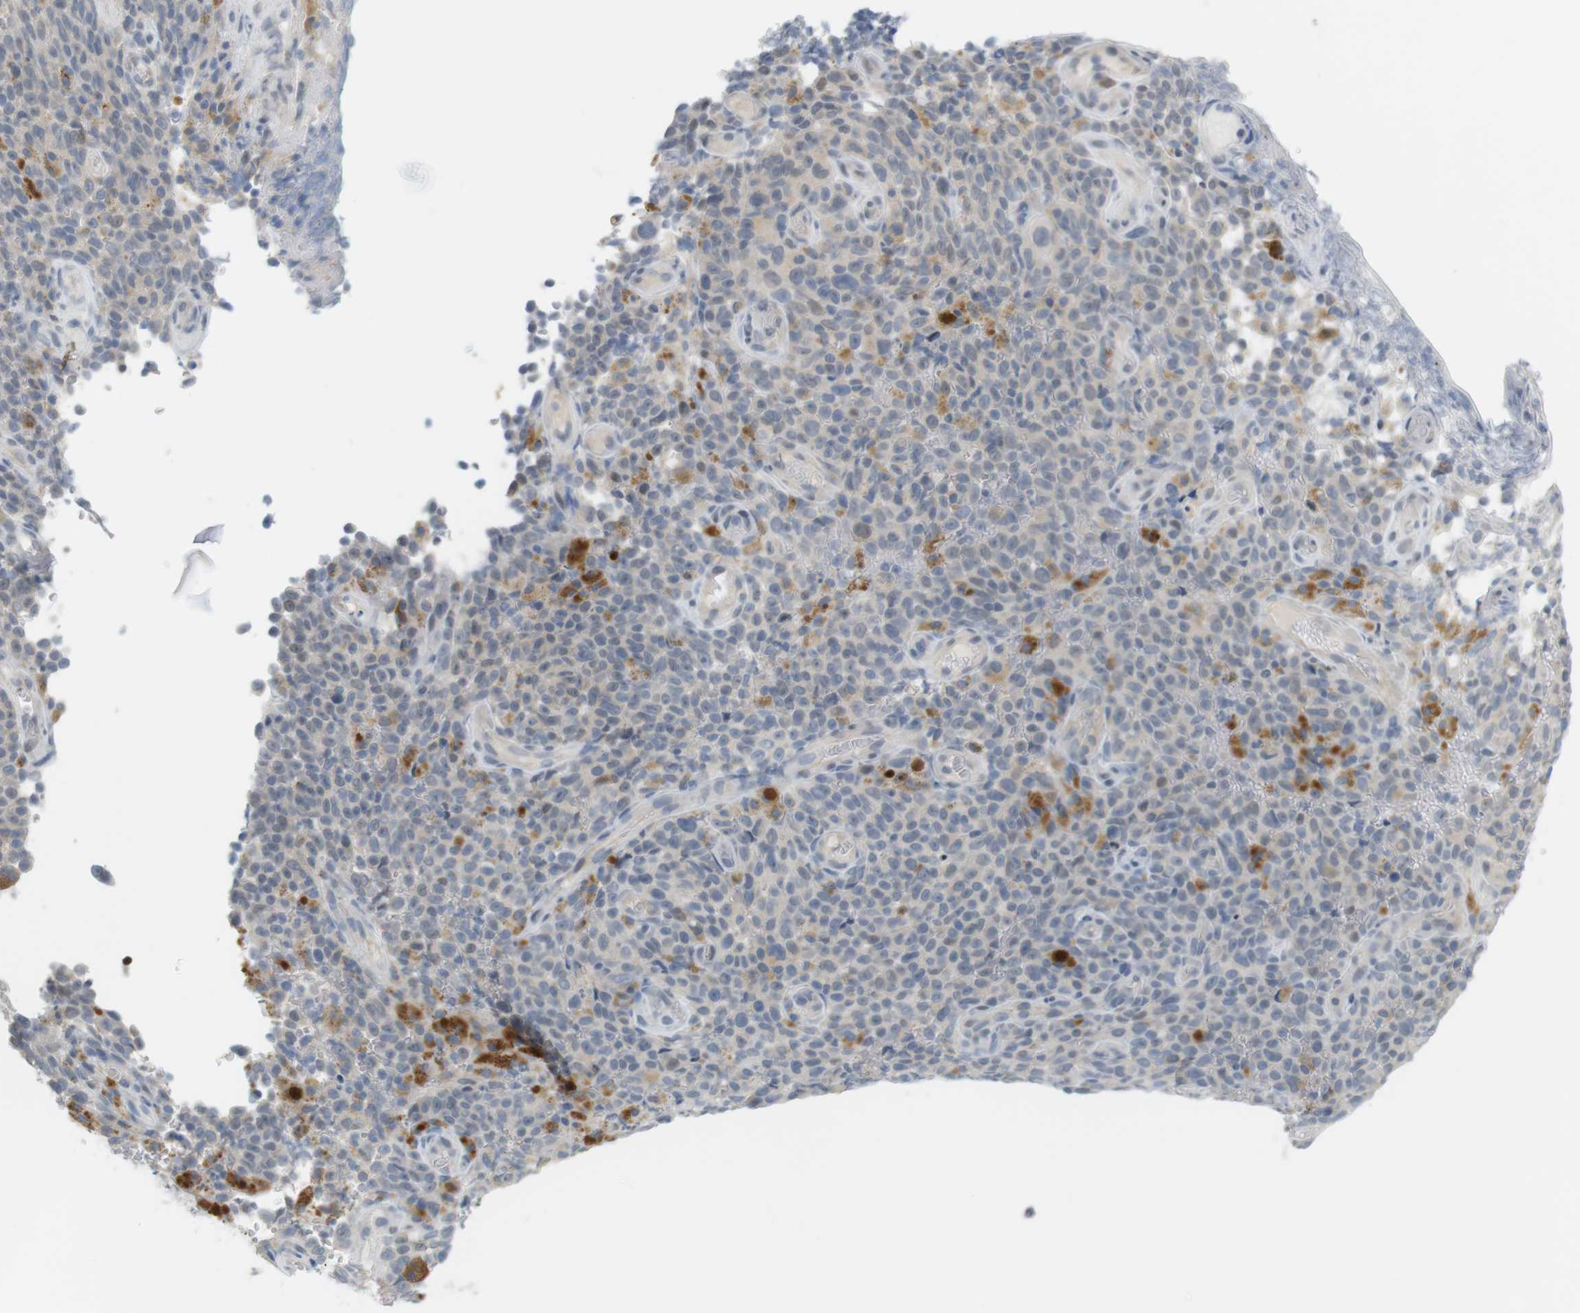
{"staining": {"intensity": "negative", "quantity": "none", "location": "none"}, "tissue": "melanoma", "cell_type": "Tumor cells", "image_type": "cancer", "snomed": [{"axis": "morphology", "description": "Malignant melanoma, NOS"}, {"axis": "topography", "description": "Skin"}], "caption": "IHC micrograph of human malignant melanoma stained for a protein (brown), which demonstrates no staining in tumor cells.", "gene": "CREB3L2", "patient": {"sex": "female", "age": 82}}